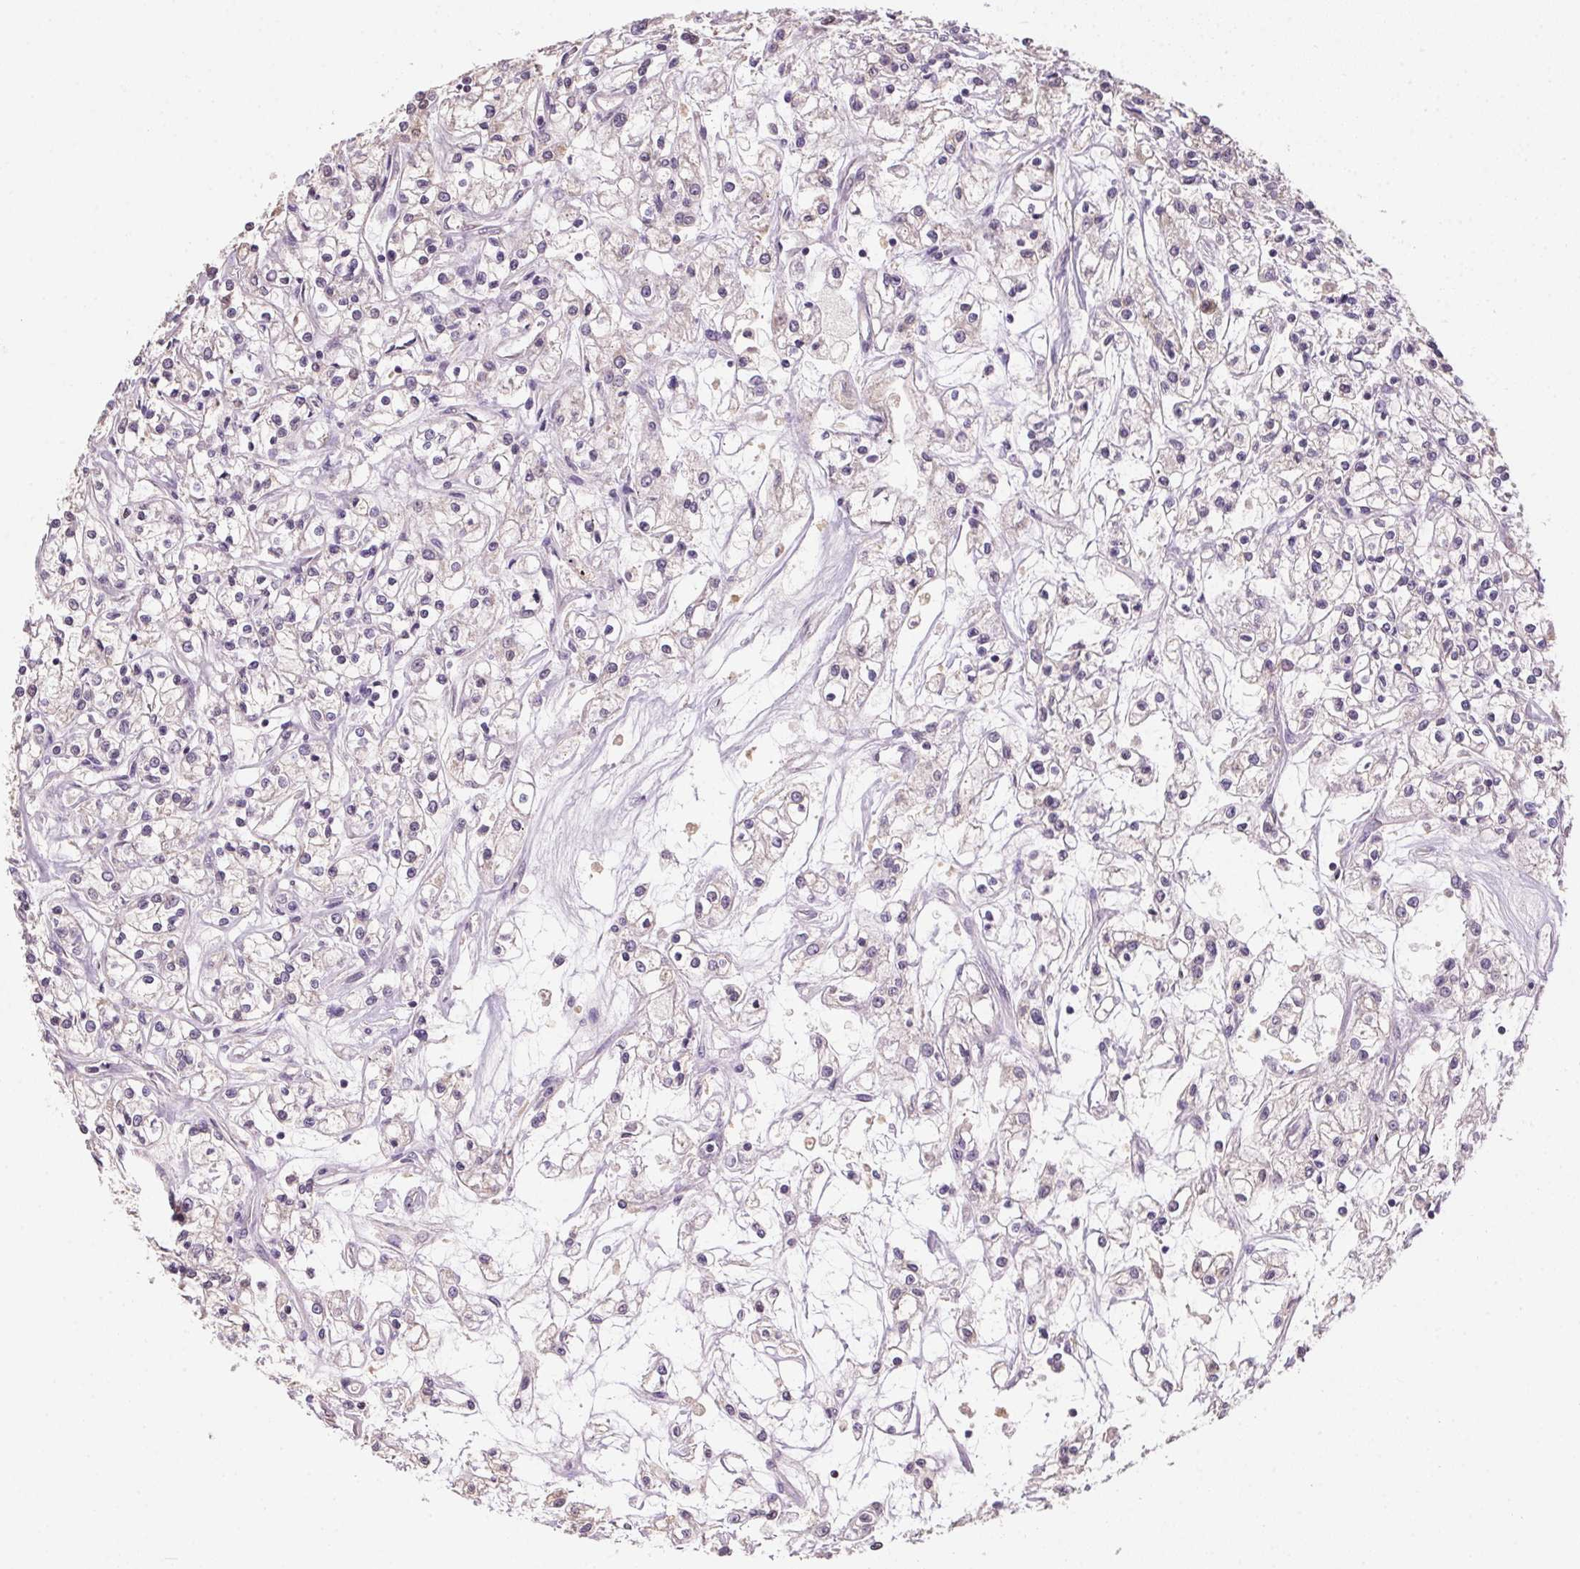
{"staining": {"intensity": "negative", "quantity": "none", "location": "none"}, "tissue": "renal cancer", "cell_type": "Tumor cells", "image_type": "cancer", "snomed": [{"axis": "morphology", "description": "Adenocarcinoma, NOS"}, {"axis": "topography", "description": "Kidney"}], "caption": "Protein analysis of renal cancer (adenocarcinoma) displays no significant staining in tumor cells.", "gene": "ALDH8A1", "patient": {"sex": "female", "age": 59}}